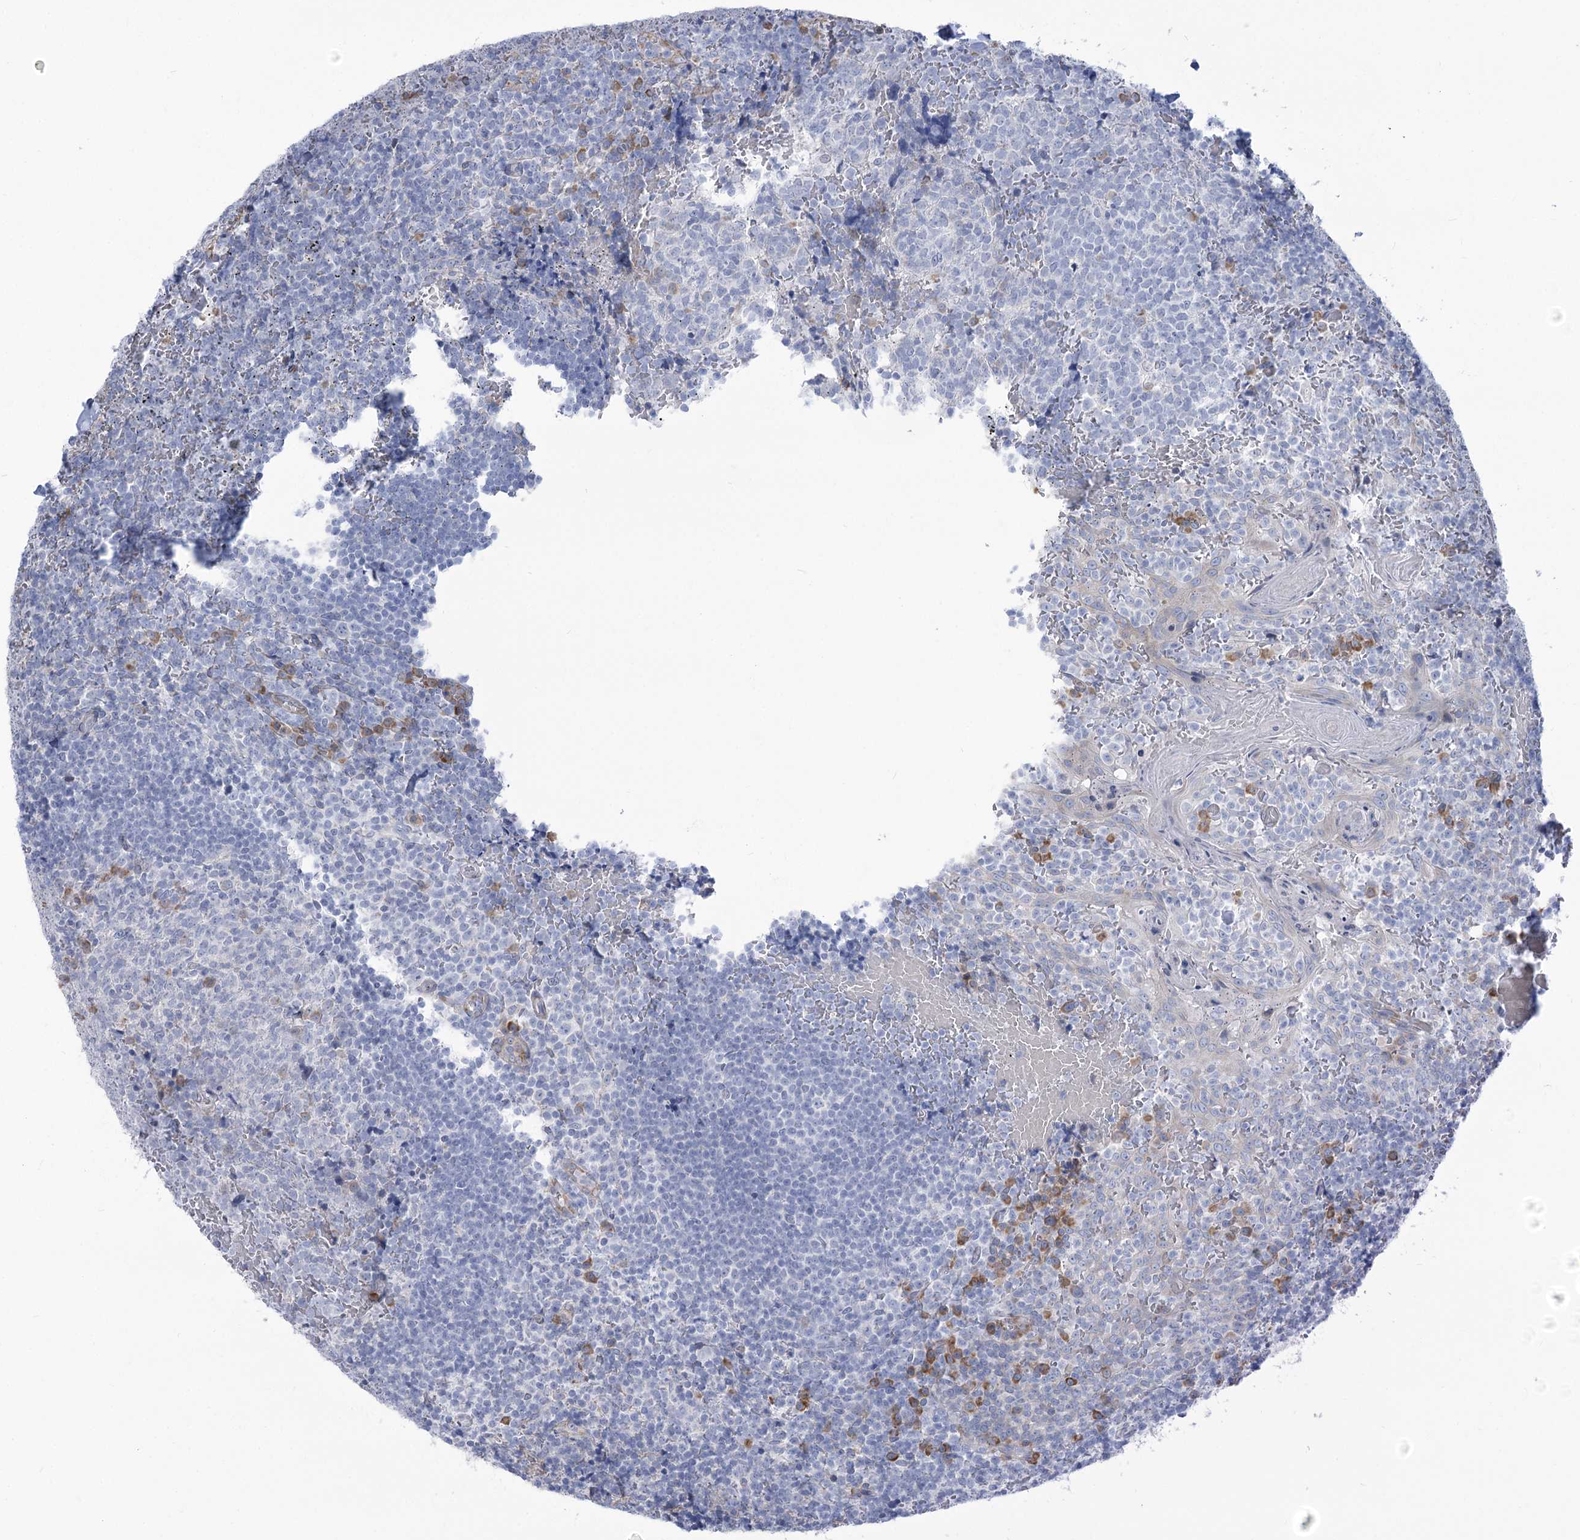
{"staining": {"intensity": "negative", "quantity": "none", "location": "none"}, "tissue": "tonsil", "cell_type": "Germinal center cells", "image_type": "normal", "snomed": [{"axis": "morphology", "description": "Normal tissue, NOS"}, {"axis": "topography", "description": "Tonsil"}], "caption": "This is a photomicrograph of immunohistochemistry (IHC) staining of unremarkable tonsil, which shows no staining in germinal center cells.", "gene": "STT3B", "patient": {"sex": "female", "age": 19}}